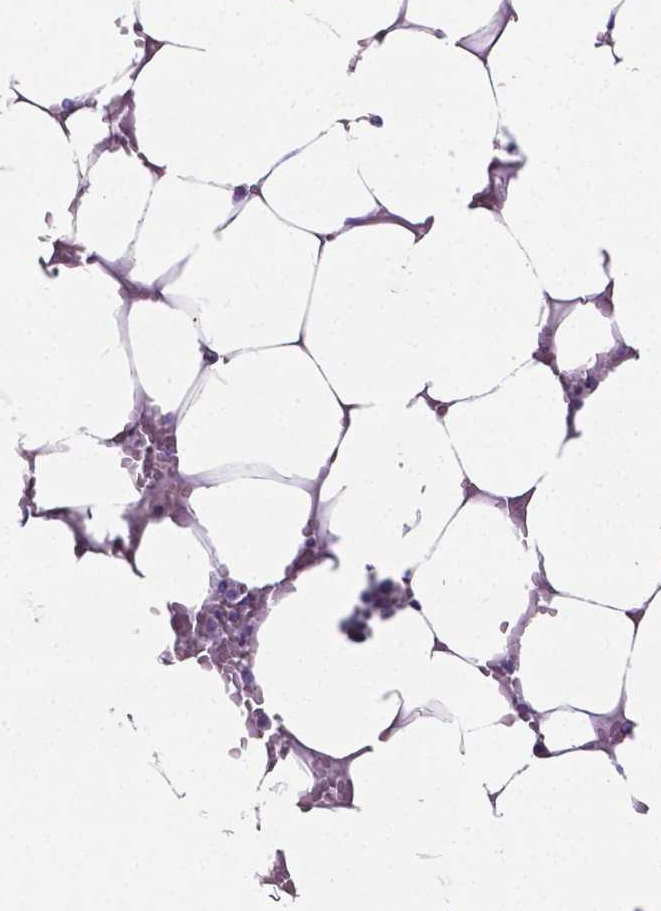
{"staining": {"intensity": "negative", "quantity": "none", "location": "none"}, "tissue": "bone marrow", "cell_type": "Hematopoietic cells", "image_type": "normal", "snomed": [{"axis": "morphology", "description": "Normal tissue, NOS"}, {"axis": "topography", "description": "Bone marrow"}], "caption": "There is no significant staining in hematopoietic cells of bone marrow.", "gene": "SLC22A2", "patient": {"sex": "female", "age": 52}}